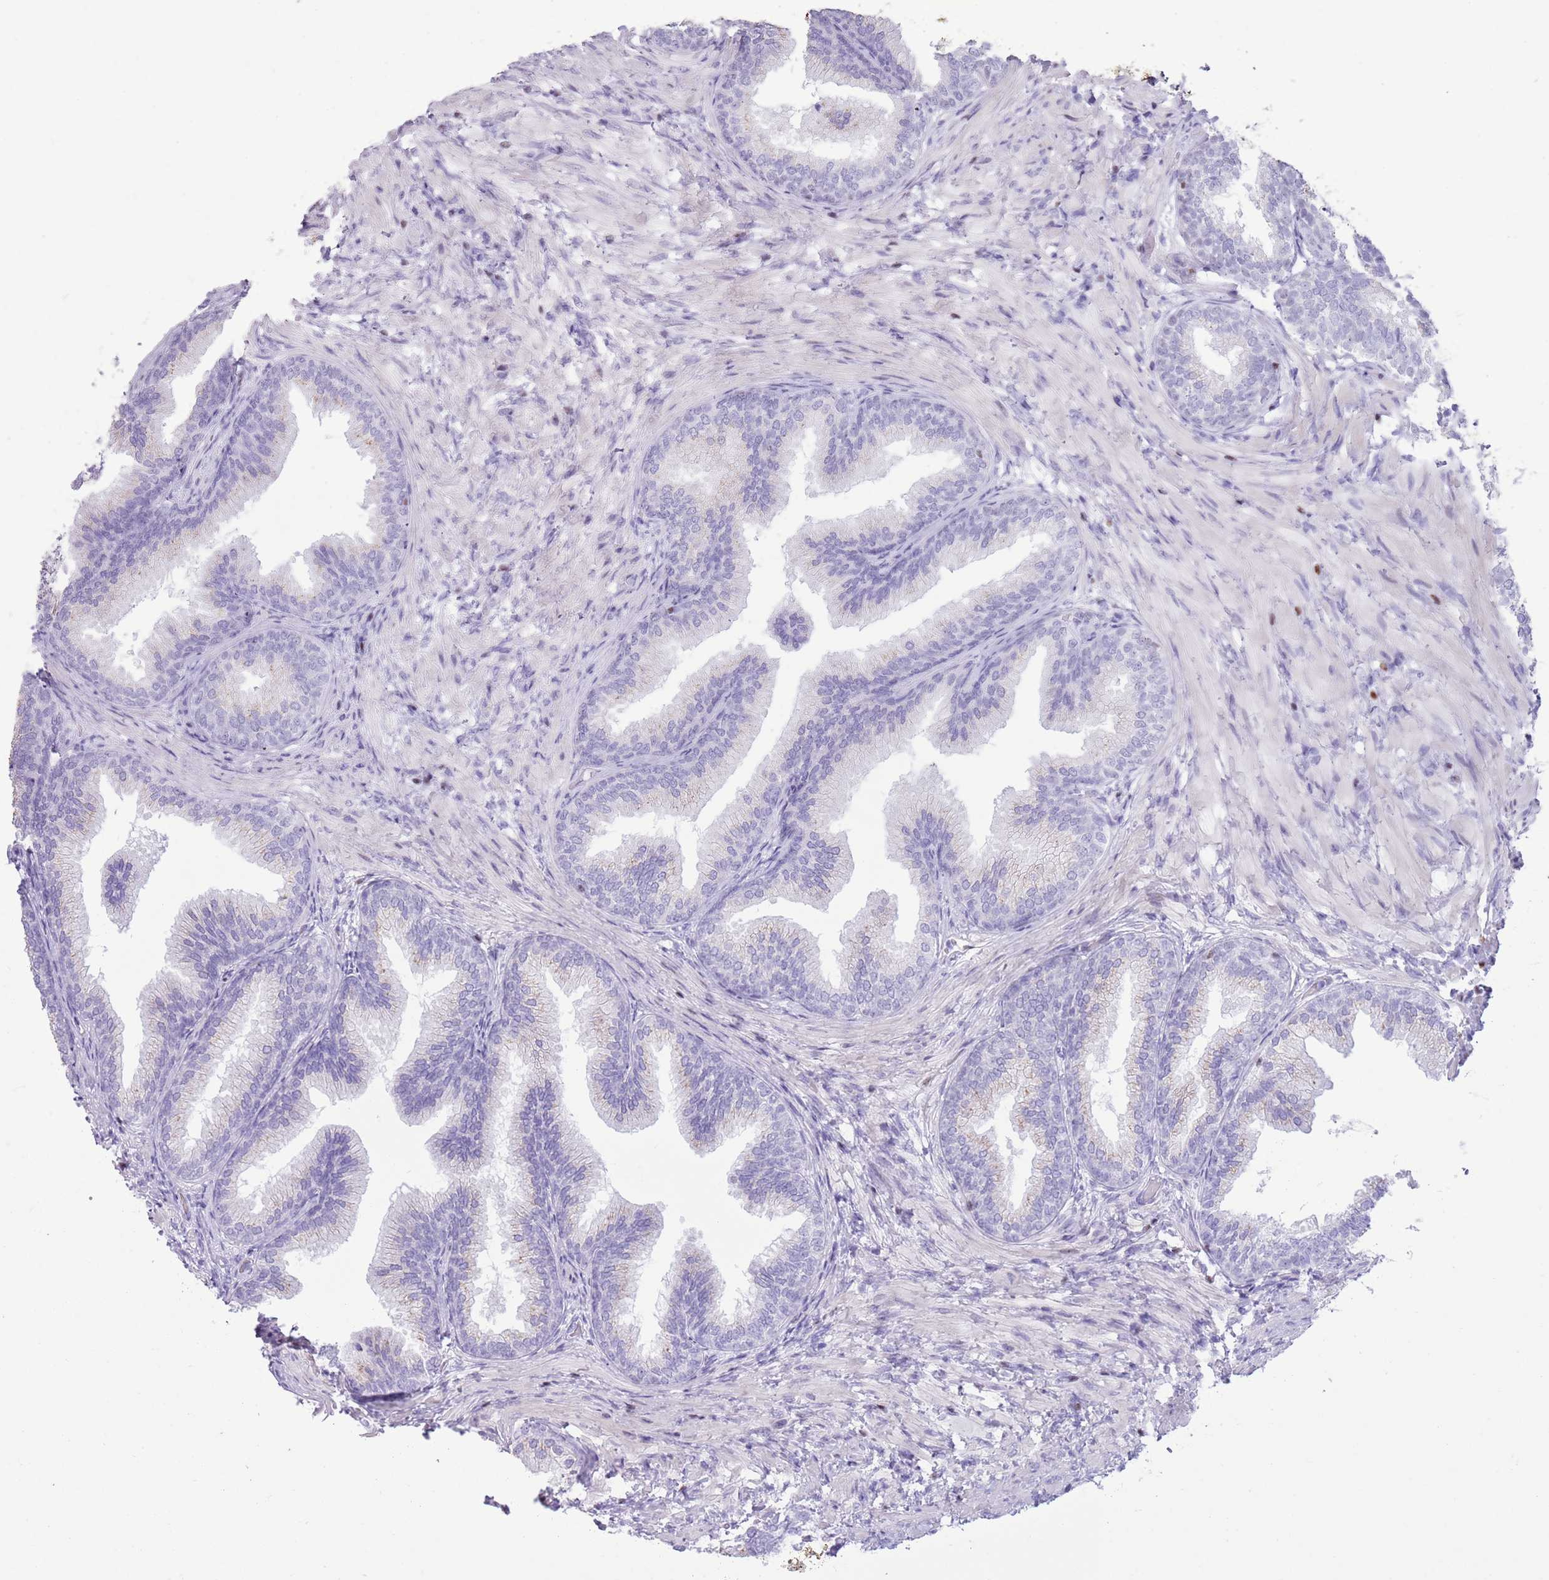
{"staining": {"intensity": "negative", "quantity": "none", "location": "none"}, "tissue": "prostate", "cell_type": "Glandular cells", "image_type": "normal", "snomed": [{"axis": "morphology", "description": "Normal tissue, NOS"}, {"axis": "topography", "description": "Prostate"}], "caption": "This is an immunohistochemistry histopathology image of unremarkable human prostate. There is no staining in glandular cells.", "gene": "BCL11B", "patient": {"sex": "male", "age": 76}}